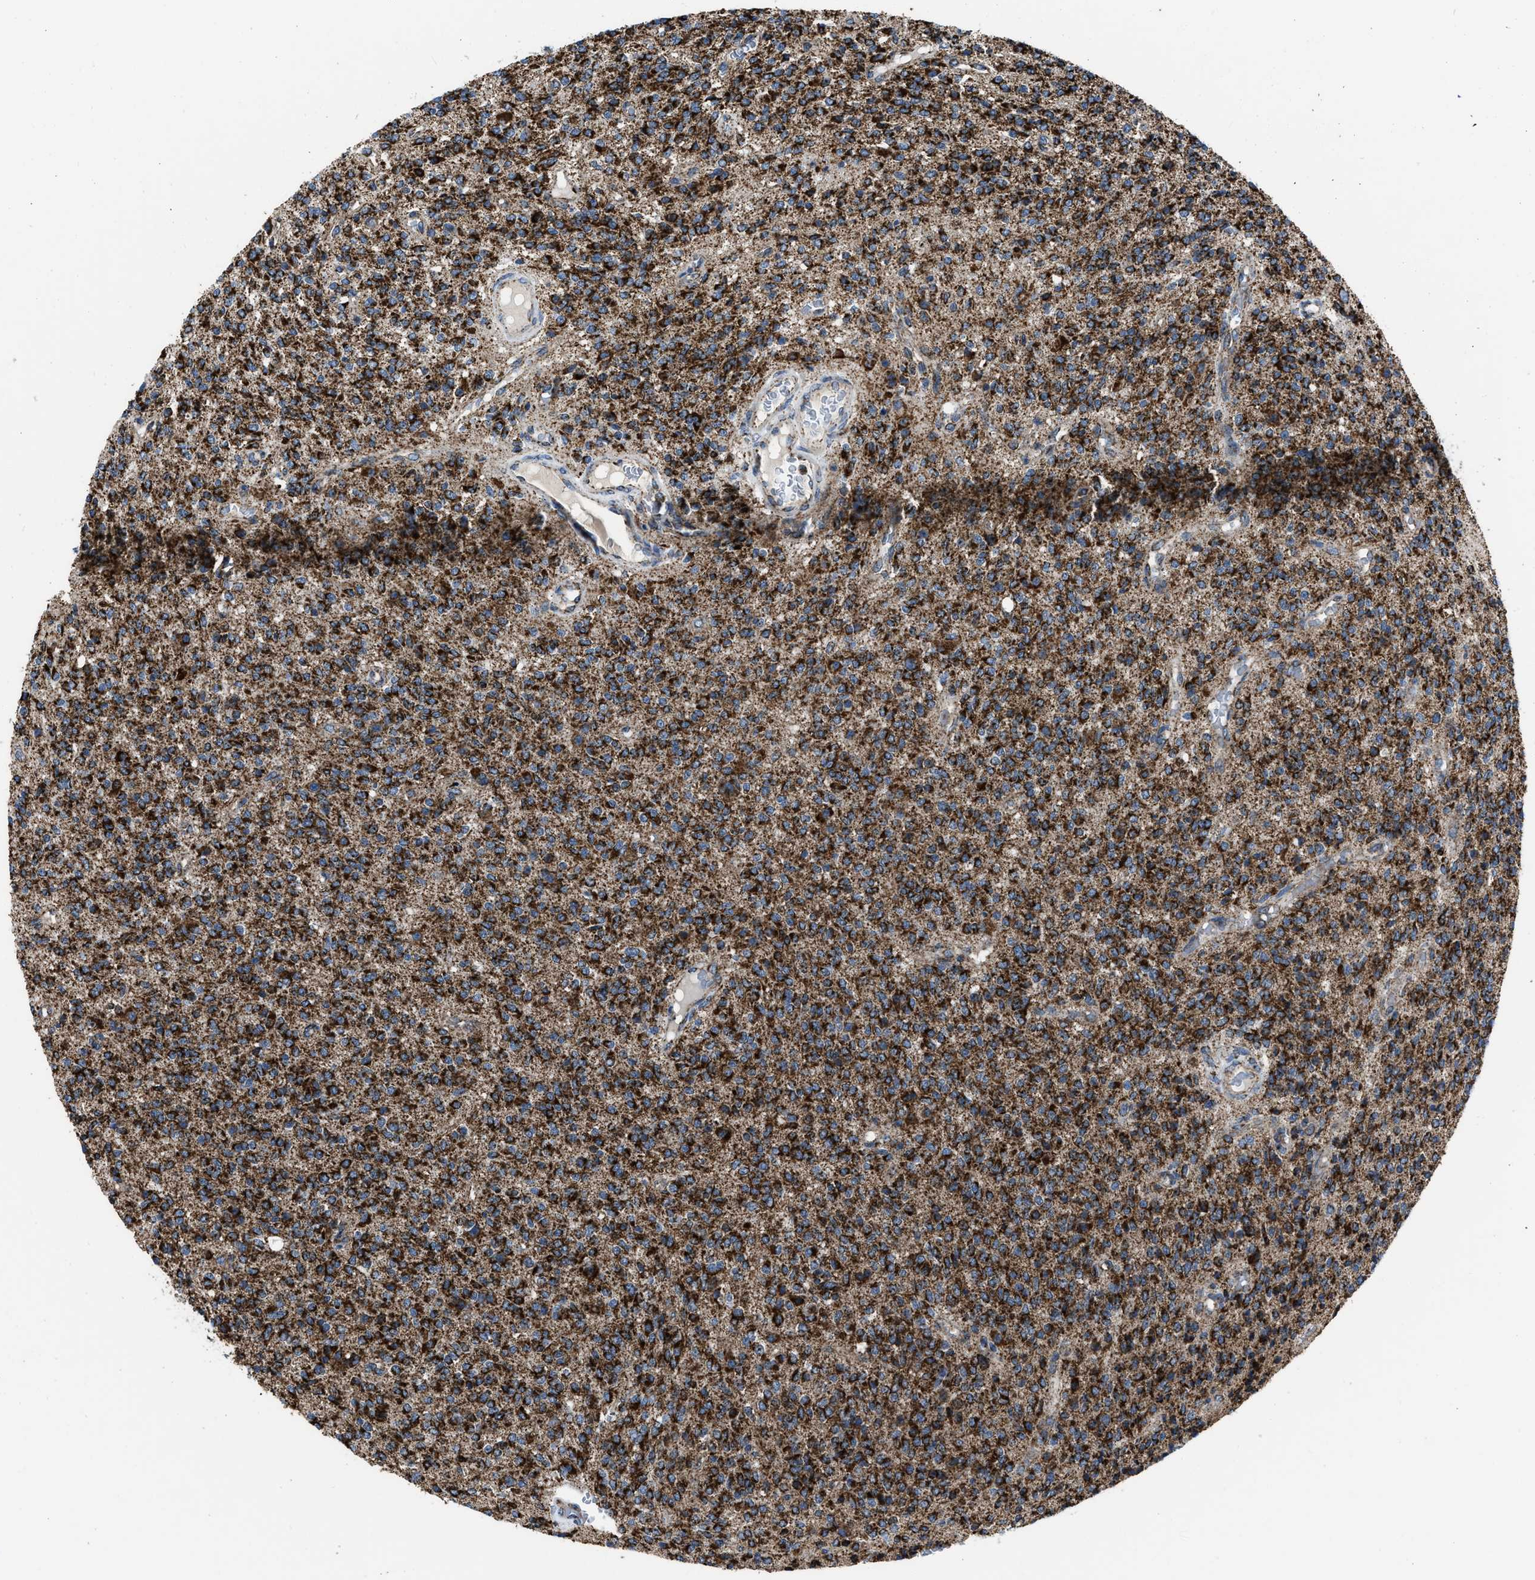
{"staining": {"intensity": "strong", "quantity": ">75%", "location": "cytoplasmic/membranous"}, "tissue": "glioma", "cell_type": "Tumor cells", "image_type": "cancer", "snomed": [{"axis": "morphology", "description": "Glioma, malignant, High grade"}, {"axis": "topography", "description": "Brain"}], "caption": "Approximately >75% of tumor cells in malignant high-grade glioma show strong cytoplasmic/membranous protein expression as visualized by brown immunohistochemical staining.", "gene": "NSD3", "patient": {"sex": "male", "age": 34}}